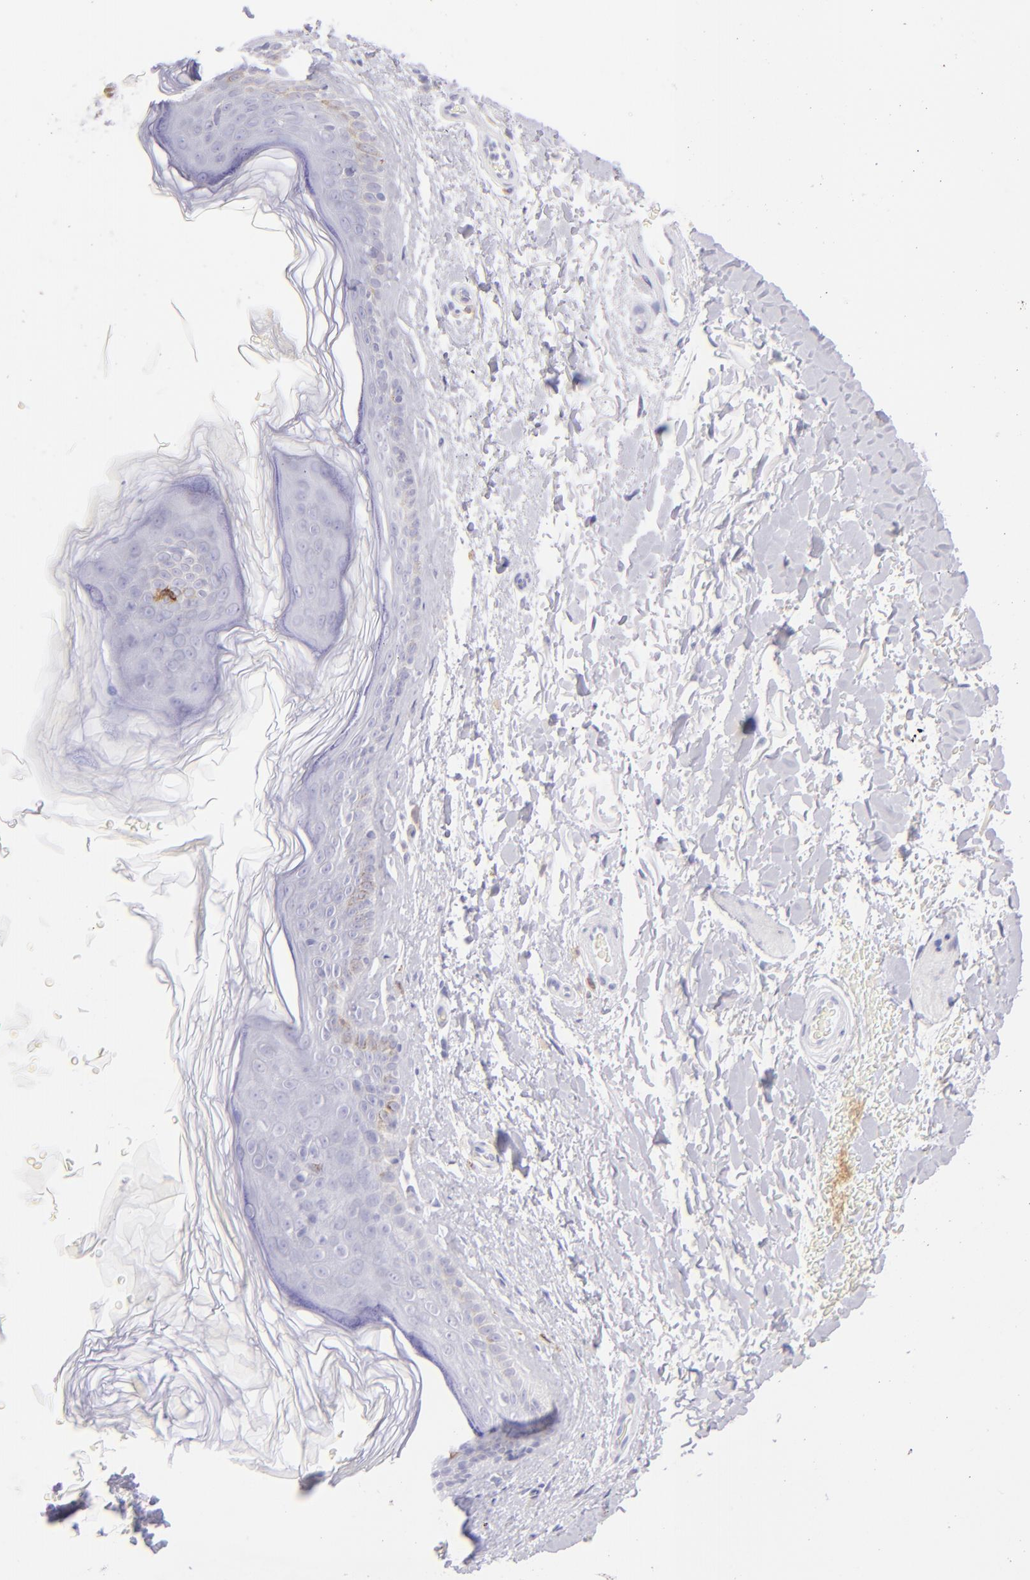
{"staining": {"intensity": "negative", "quantity": "none", "location": "none"}, "tissue": "skin", "cell_type": "Fibroblasts", "image_type": "normal", "snomed": [{"axis": "morphology", "description": "Normal tissue, NOS"}, {"axis": "topography", "description": "Skin"}], "caption": "This is a photomicrograph of IHC staining of benign skin, which shows no positivity in fibroblasts. (DAB (3,3'-diaminobenzidine) IHC with hematoxylin counter stain).", "gene": "CD69", "patient": {"sex": "male", "age": 63}}